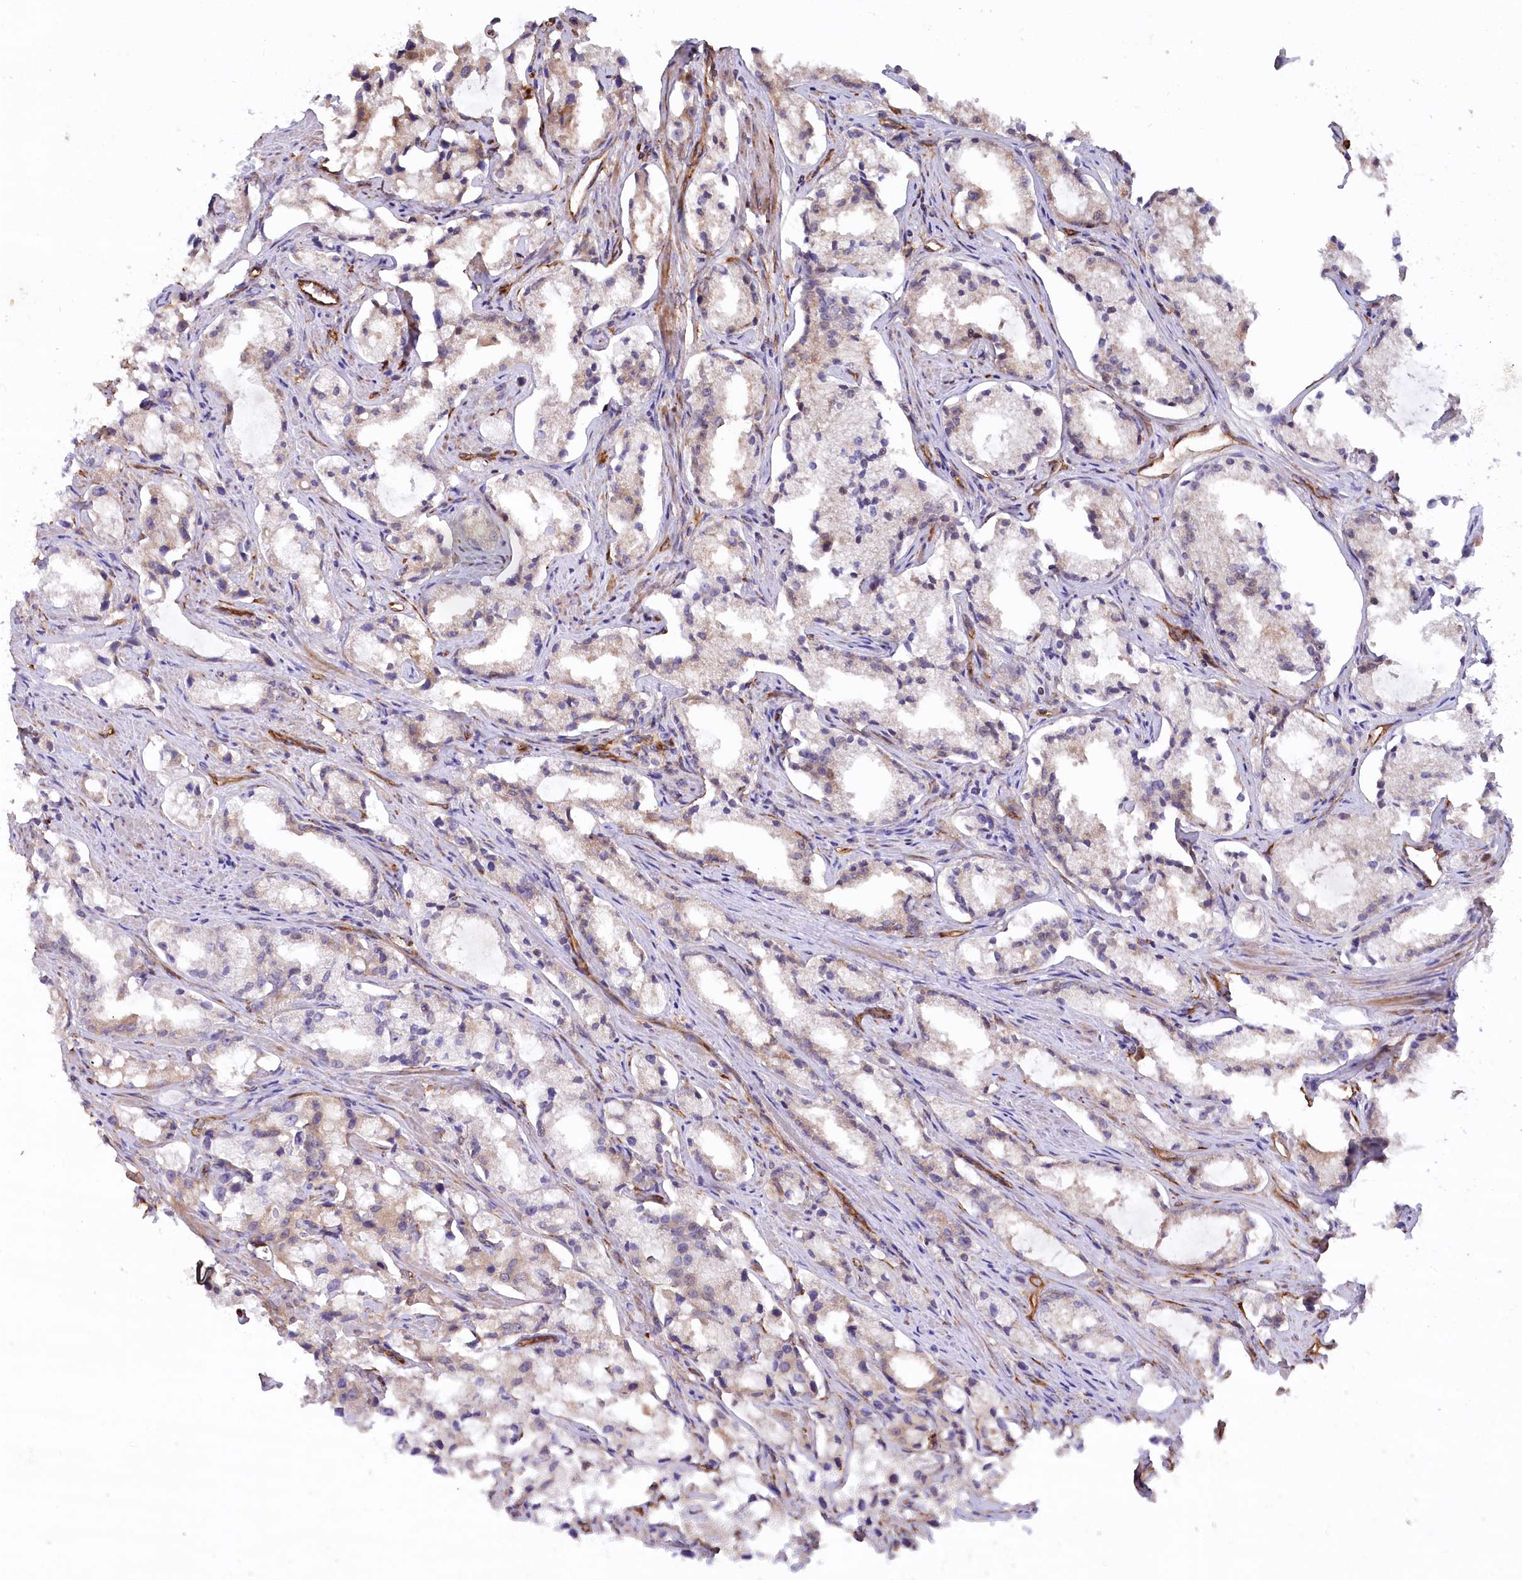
{"staining": {"intensity": "weak", "quantity": "25%-75%", "location": "cytoplasmic/membranous"}, "tissue": "prostate cancer", "cell_type": "Tumor cells", "image_type": "cancer", "snomed": [{"axis": "morphology", "description": "Adenocarcinoma, High grade"}, {"axis": "topography", "description": "Prostate"}], "caption": "There is low levels of weak cytoplasmic/membranous positivity in tumor cells of adenocarcinoma (high-grade) (prostate), as demonstrated by immunohistochemical staining (brown color).", "gene": "MTPAP", "patient": {"sex": "male", "age": 66}}